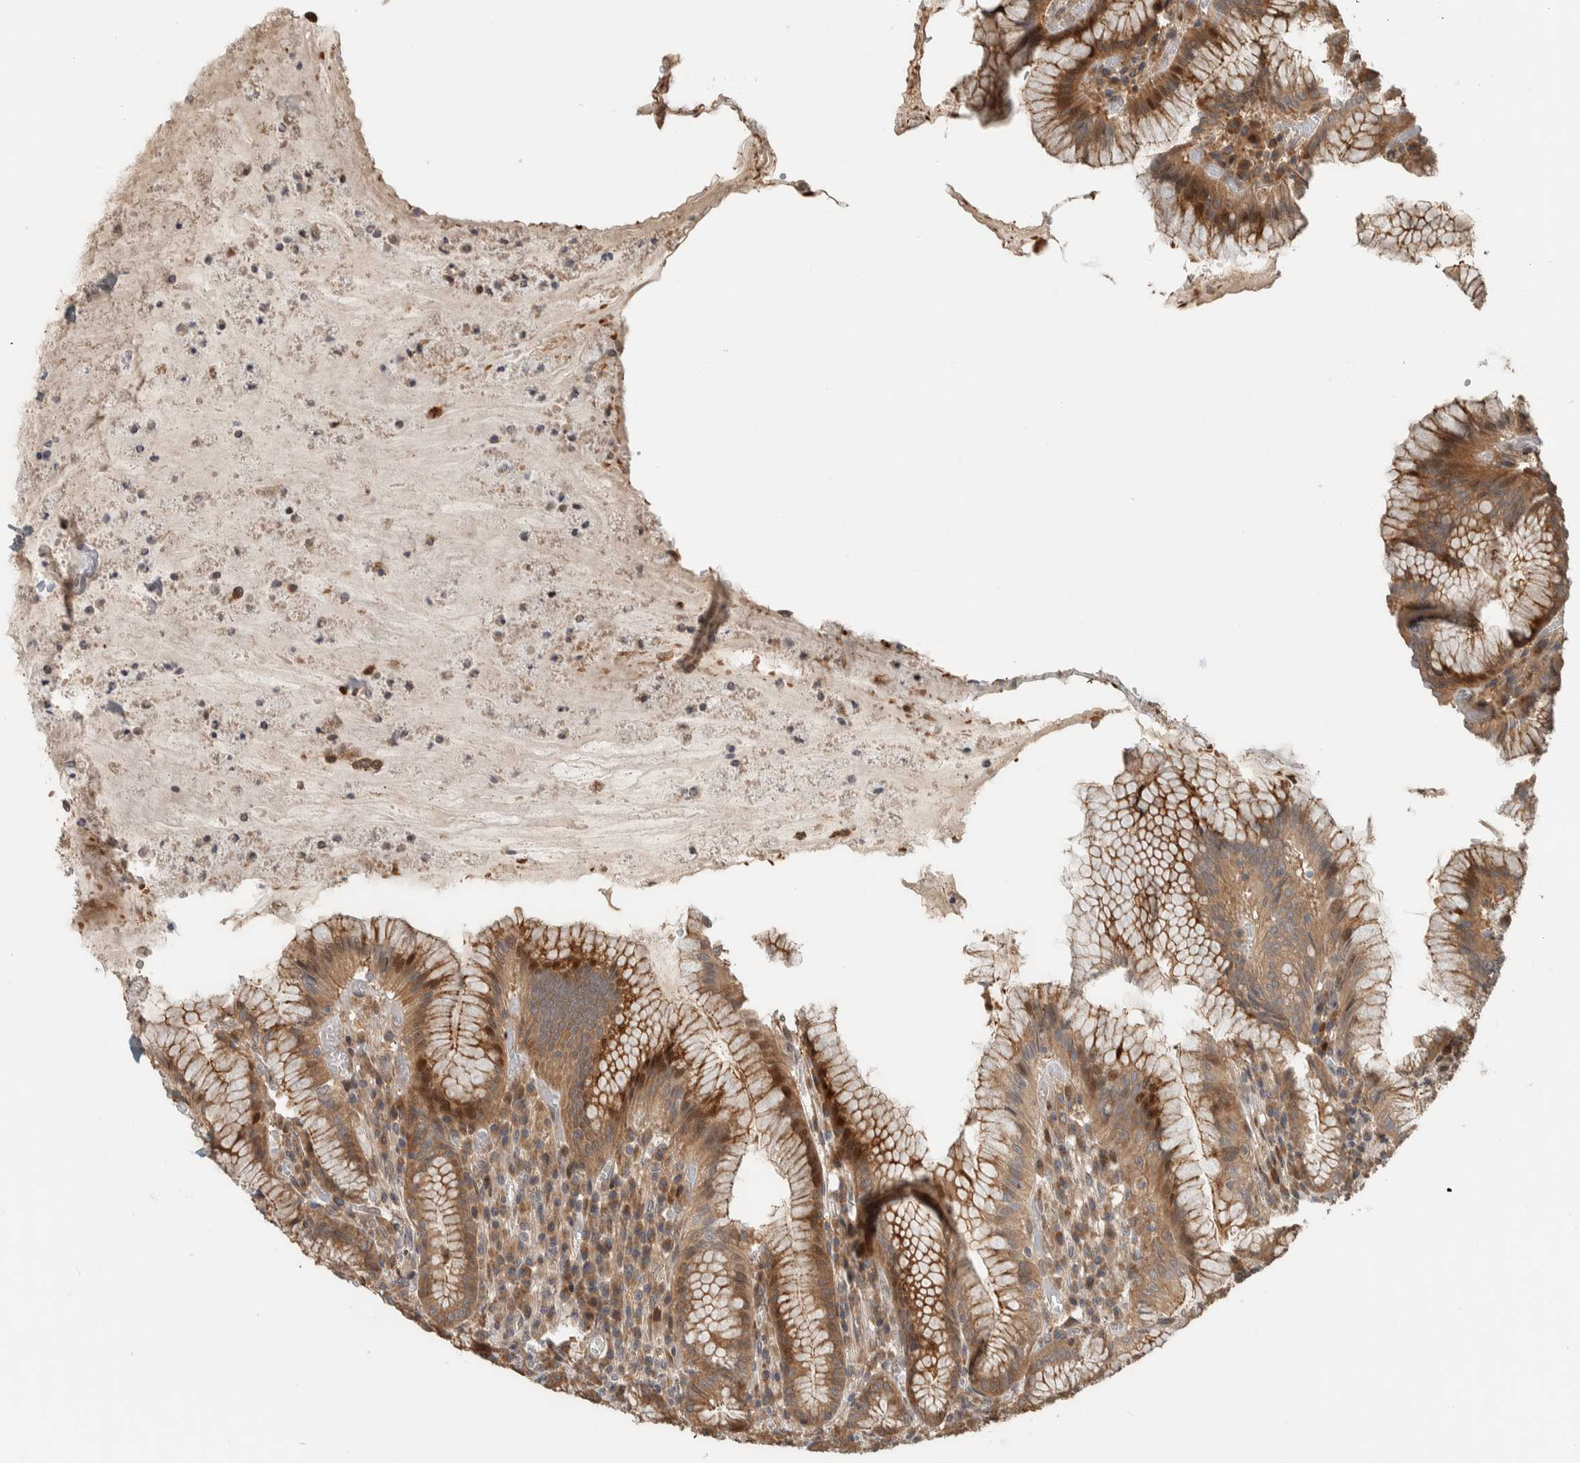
{"staining": {"intensity": "moderate", "quantity": ">75%", "location": "cytoplasmic/membranous"}, "tissue": "stomach", "cell_type": "Glandular cells", "image_type": "normal", "snomed": [{"axis": "morphology", "description": "Normal tissue, NOS"}, {"axis": "topography", "description": "Stomach"}], "caption": "Moderate cytoplasmic/membranous protein expression is seen in about >75% of glandular cells in stomach. The protein is shown in brown color, while the nuclei are stained blue.", "gene": "CNTROB", "patient": {"sex": "male", "age": 55}}